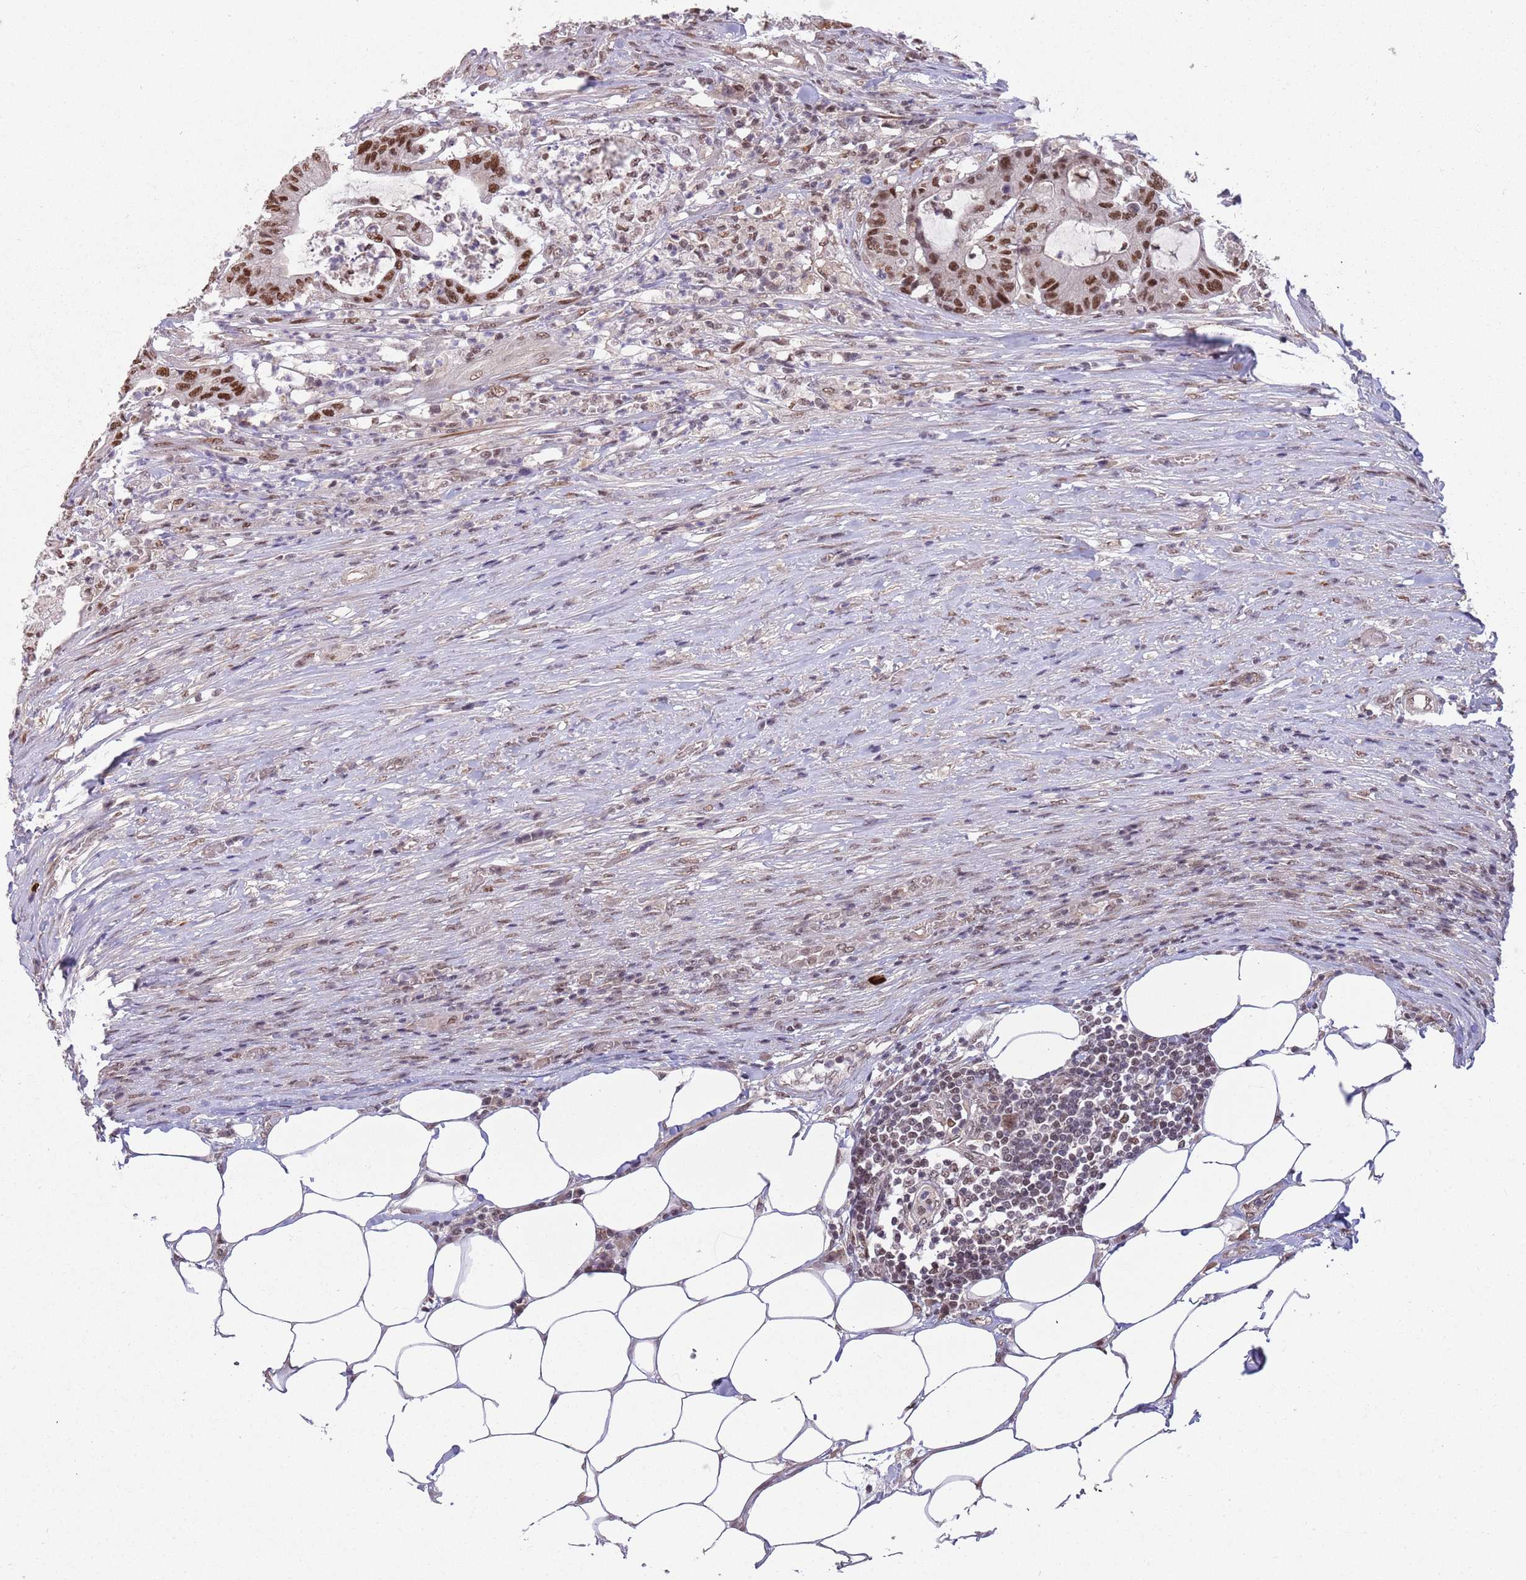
{"staining": {"intensity": "moderate", "quantity": ">75%", "location": "nuclear"}, "tissue": "colorectal cancer", "cell_type": "Tumor cells", "image_type": "cancer", "snomed": [{"axis": "morphology", "description": "Adenocarcinoma, NOS"}, {"axis": "topography", "description": "Colon"}], "caption": "IHC of human colorectal cancer (adenocarcinoma) shows medium levels of moderate nuclear staining in approximately >75% of tumor cells.", "gene": "ZBTB7A", "patient": {"sex": "female", "age": 84}}